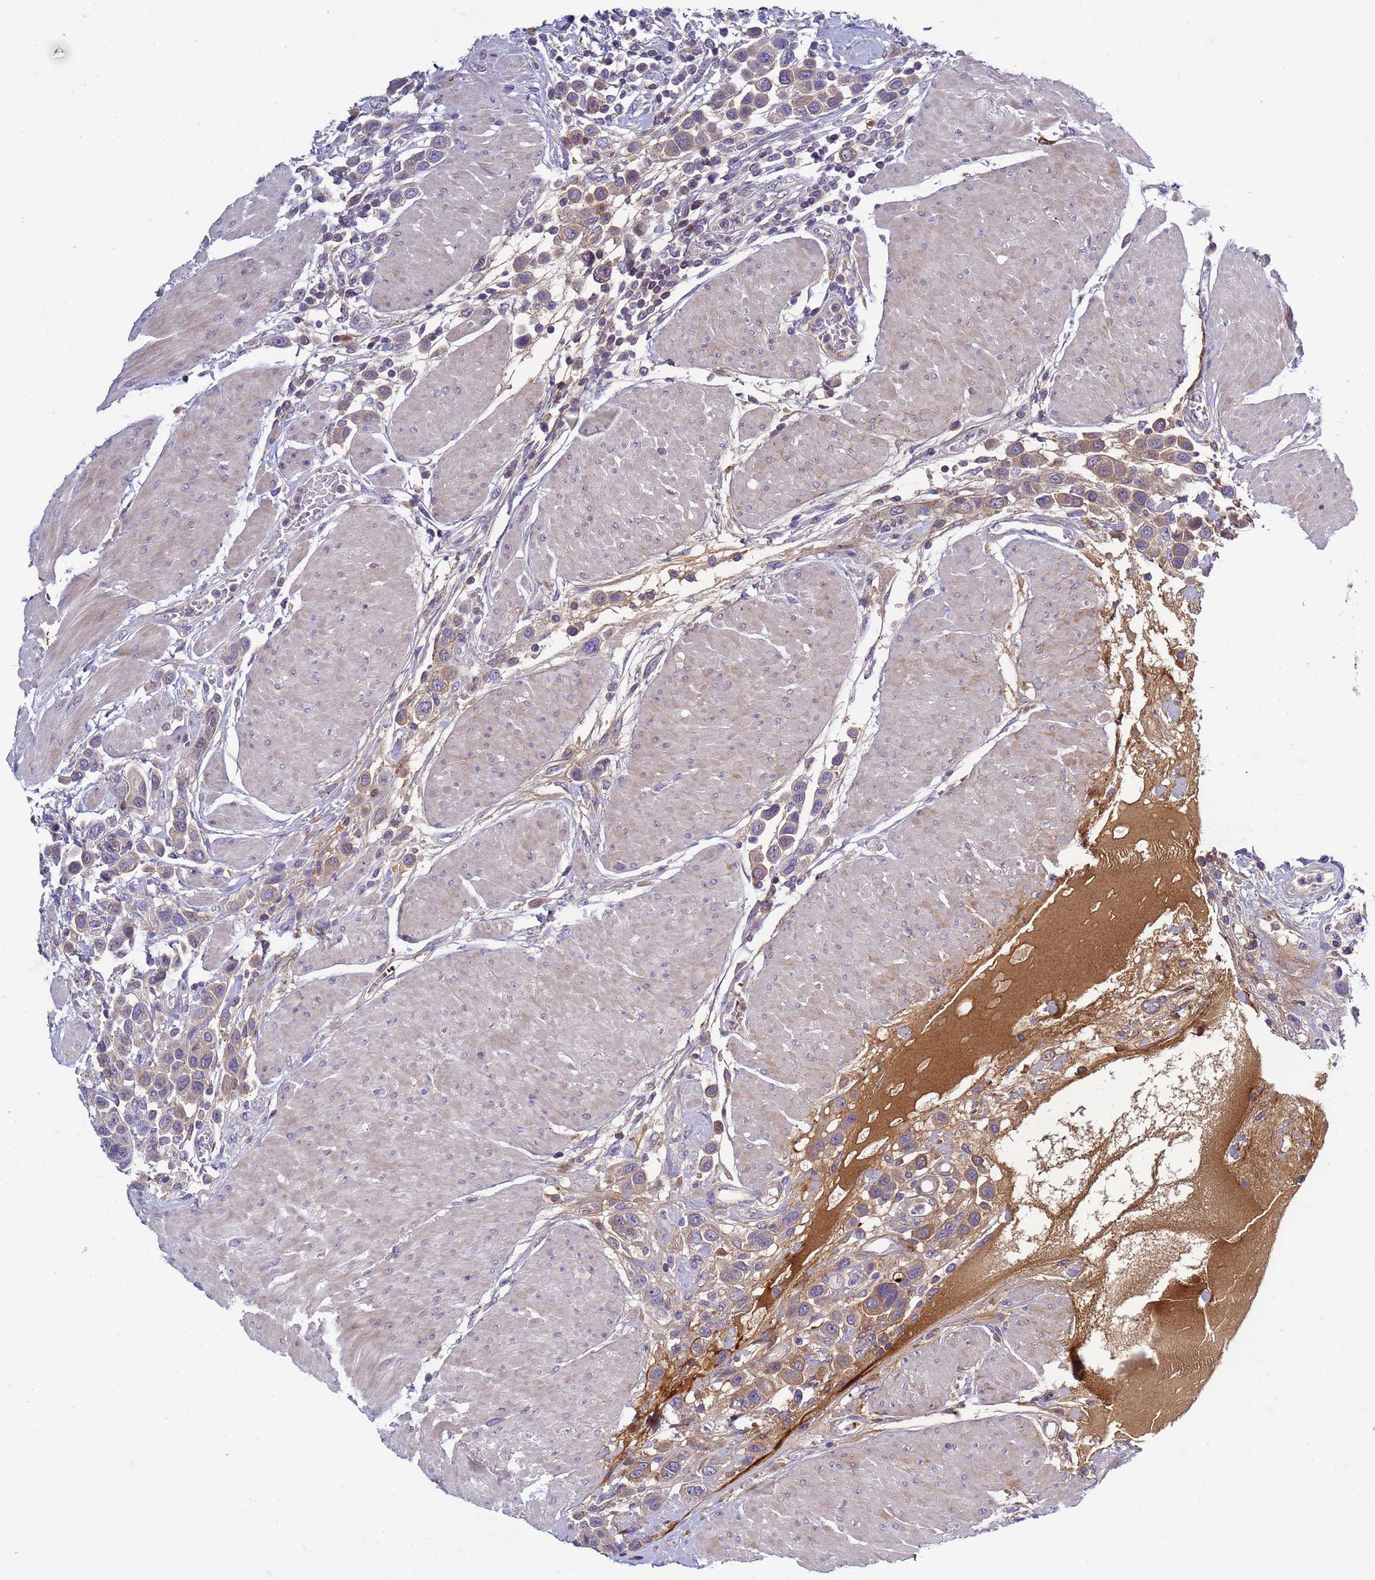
{"staining": {"intensity": "weak", "quantity": "<25%", "location": "cytoplasmic/membranous"}, "tissue": "urothelial cancer", "cell_type": "Tumor cells", "image_type": "cancer", "snomed": [{"axis": "morphology", "description": "Urothelial carcinoma, High grade"}, {"axis": "topography", "description": "Urinary bladder"}], "caption": "High magnification brightfield microscopy of urothelial cancer stained with DAB (brown) and counterstained with hematoxylin (blue): tumor cells show no significant staining. (Brightfield microscopy of DAB IHC at high magnification).", "gene": "TRIM51", "patient": {"sex": "male", "age": 50}}